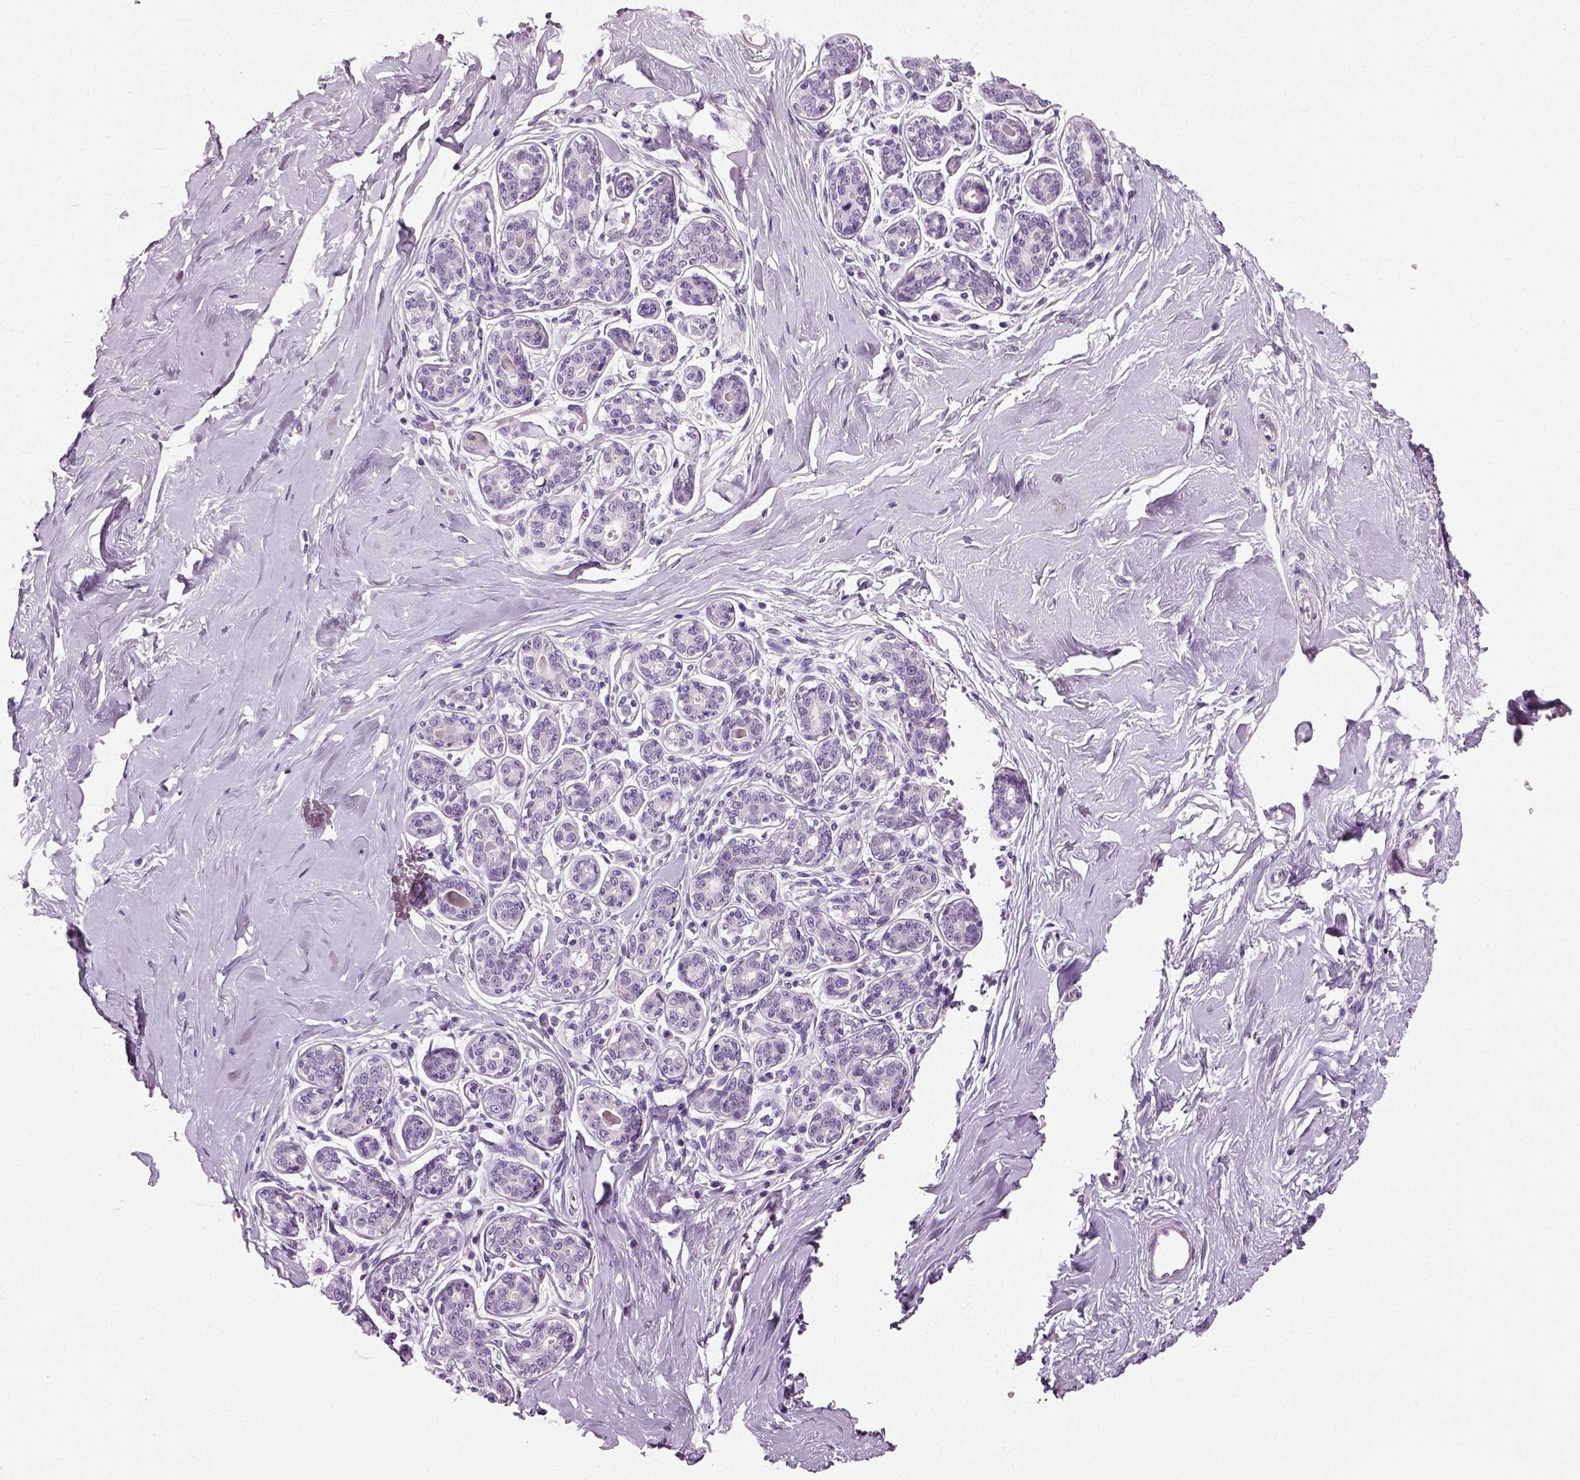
{"staining": {"intensity": "negative", "quantity": "none", "location": "none"}, "tissue": "breast", "cell_type": "Adipocytes", "image_type": "normal", "snomed": [{"axis": "morphology", "description": "Normal tissue, NOS"}, {"axis": "topography", "description": "Skin"}, {"axis": "topography", "description": "Breast"}], "caption": "Immunohistochemical staining of unremarkable human breast demonstrates no significant expression in adipocytes.", "gene": "SPATA31E1", "patient": {"sex": "female", "age": 43}}